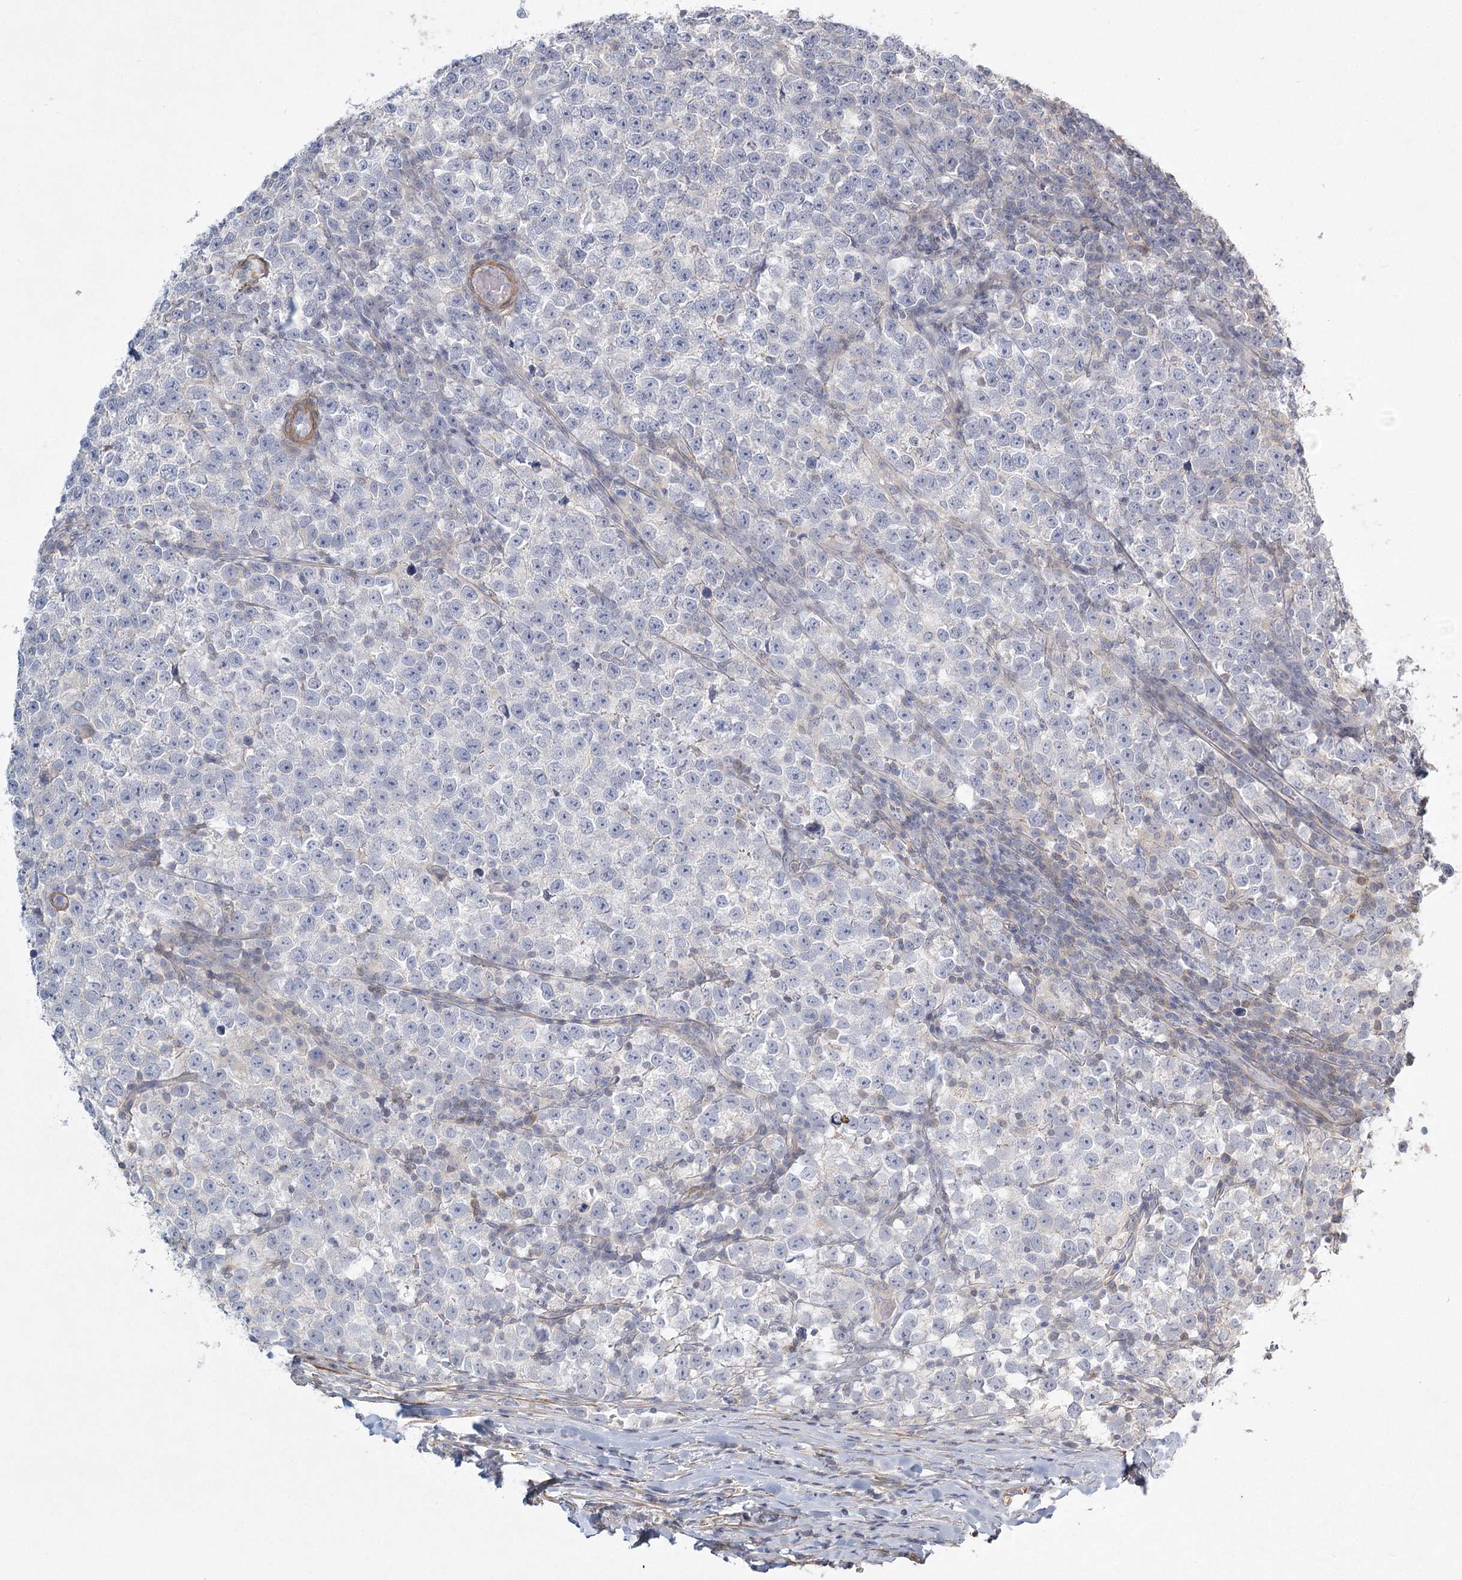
{"staining": {"intensity": "negative", "quantity": "none", "location": "none"}, "tissue": "testis cancer", "cell_type": "Tumor cells", "image_type": "cancer", "snomed": [{"axis": "morphology", "description": "Normal tissue, NOS"}, {"axis": "morphology", "description": "Seminoma, NOS"}, {"axis": "topography", "description": "Testis"}], "caption": "An immunohistochemistry (IHC) micrograph of testis cancer is shown. There is no staining in tumor cells of testis cancer.", "gene": "INPP4B", "patient": {"sex": "male", "age": 43}}